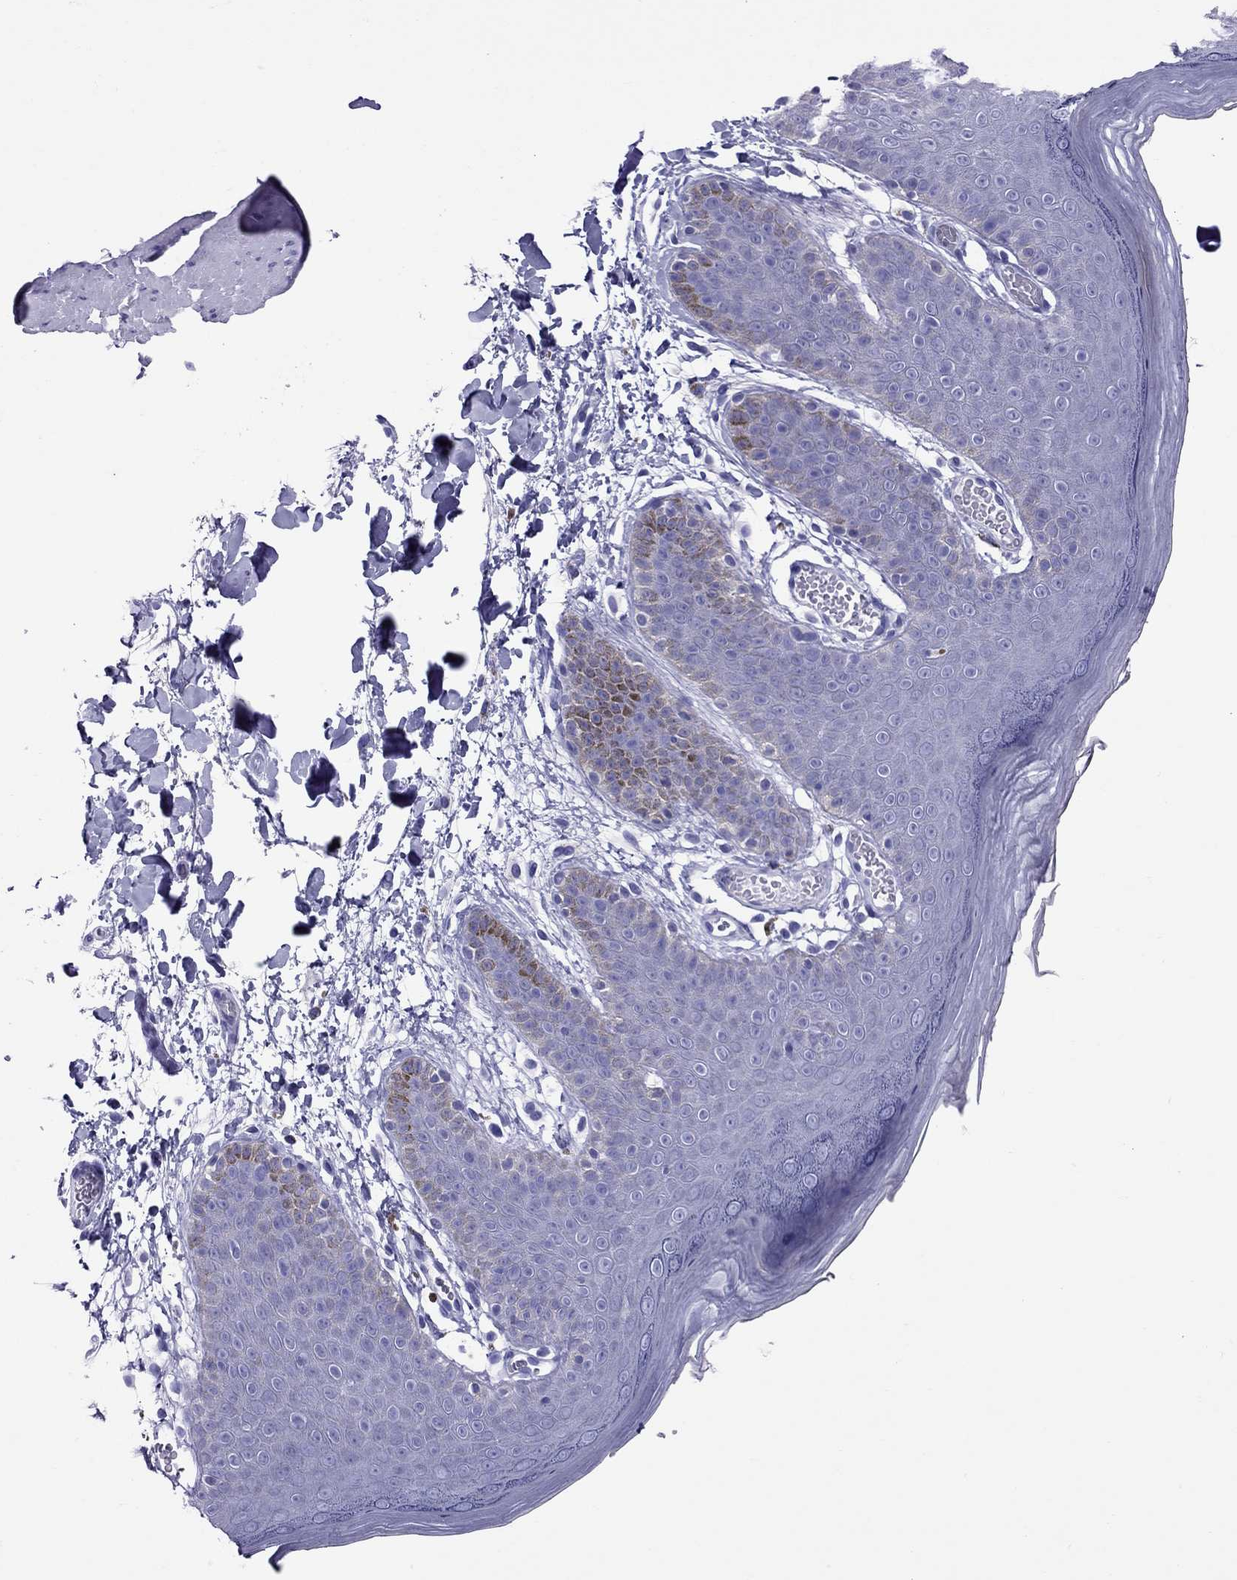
{"staining": {"intensity": "negative", "quantity": "none", "location": "none"}, "tissue": "skin", "cell_type": "Epidermal cells", "image_type": "normal", "snomed": [{"axis": "morphology", "description": "Normal tissue, NOS"}, {"axis": "topography", "description": "Anal"}], "caption": "Normal skin was stained to show a protein in brown. There is no significant positivity in epidermal cells. The staining was performed using DAB (3,3'-diaminobenzidine) to visualize the protein expression in brown, while the nuclei were stained in blue with hematoxylin (Magnification: 20x).", "gene": "AVPR1B", "patient": {"sex": "male", "age": 53}}